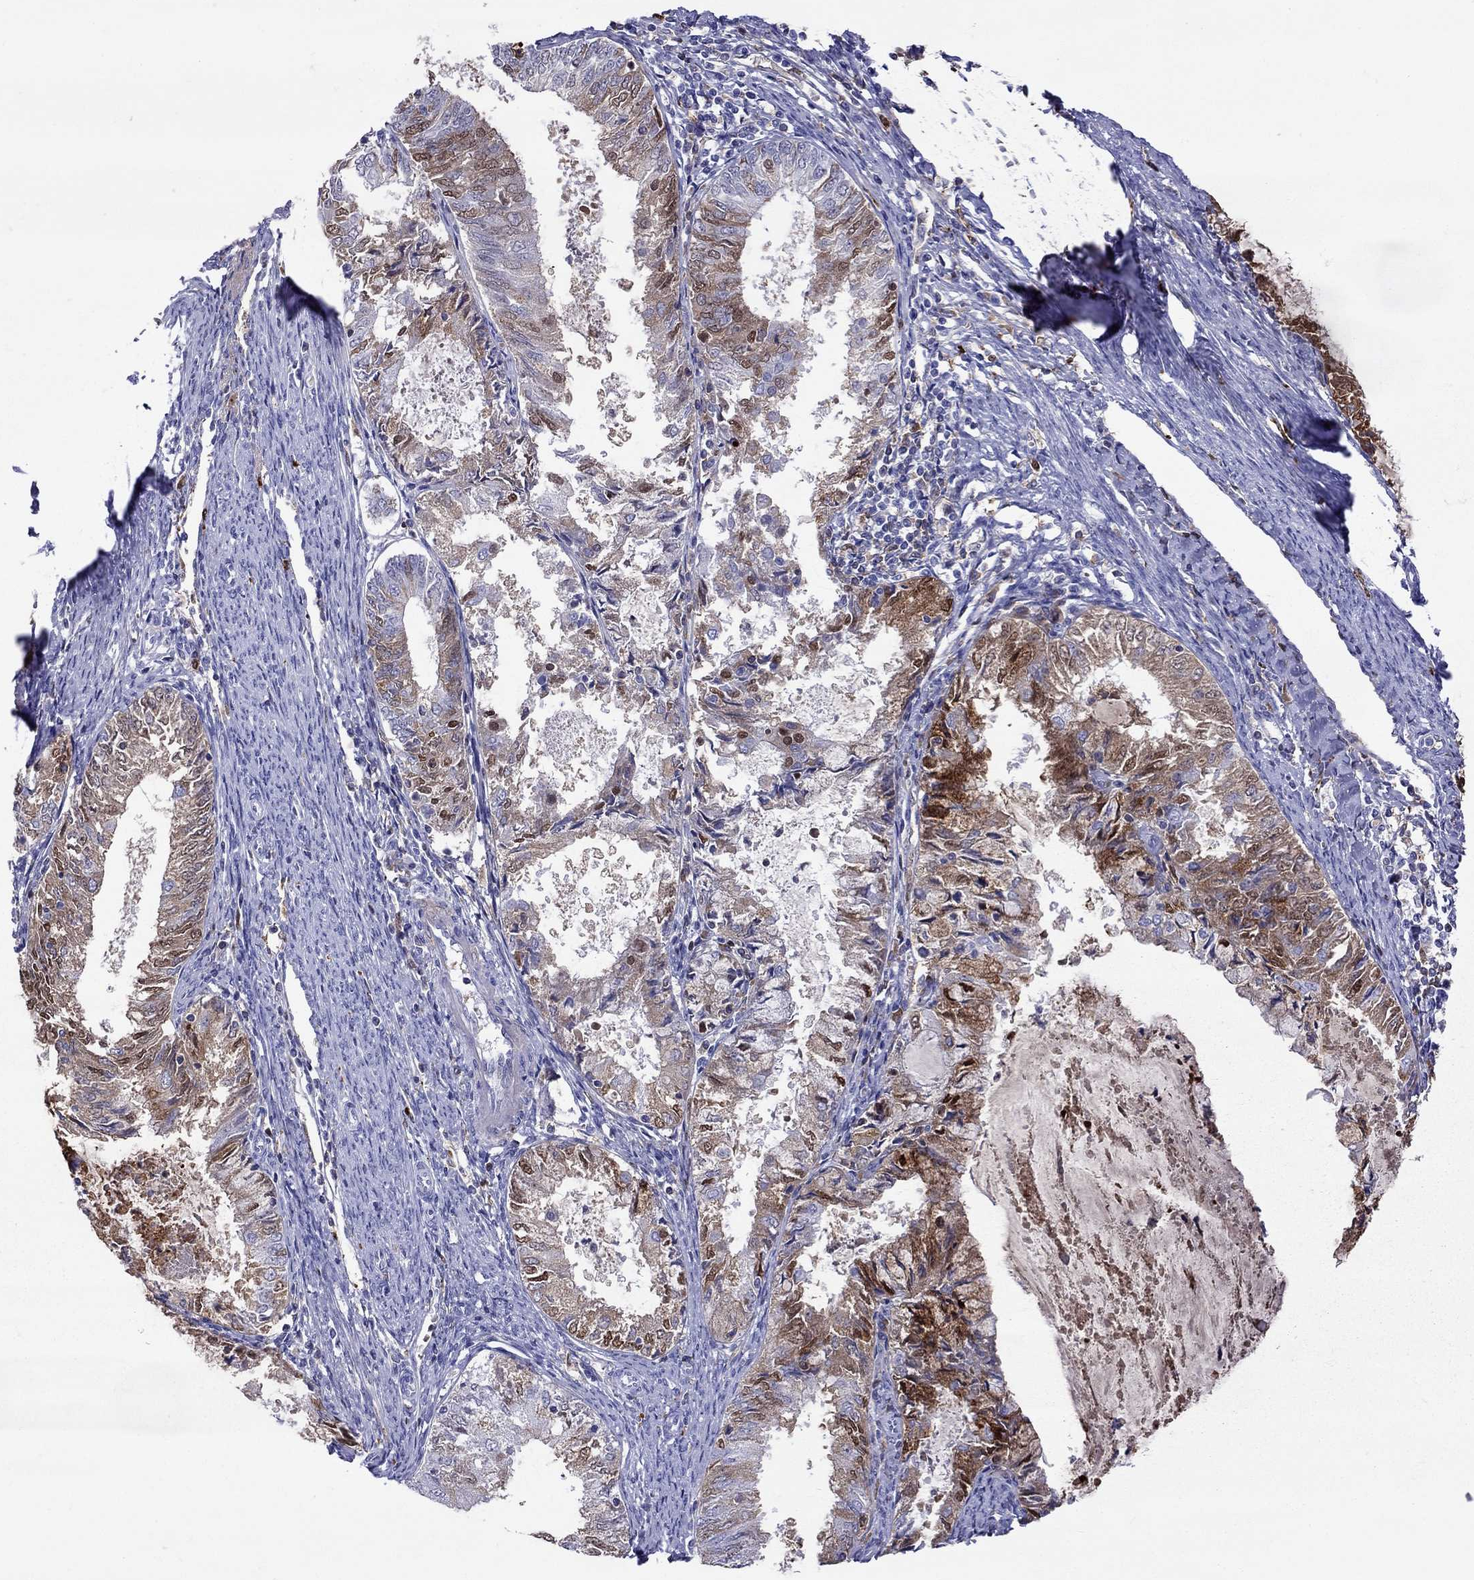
{"staining": {"intensity": "strong", "quantity": "<25%", "location": "cytoplasmic/membranous"}, "tissue": "endometrial cancer", "cell_type": "Tumor cells", "image_type": "cancer", "snomed": [{"axis": "morphology", "description": "Adenocarcinoma, NOS"}, {"axis": "topography", "description": "Endometrium"}], "caption": "Immunohistochemical staining of endometrial cancer reveals medium levels of strong cytoplasmic/membranous protein expression in approximately <25% of tumor cells.", "gene": "SERPINA3", "patient": {"sex": "female", "age": 57}}